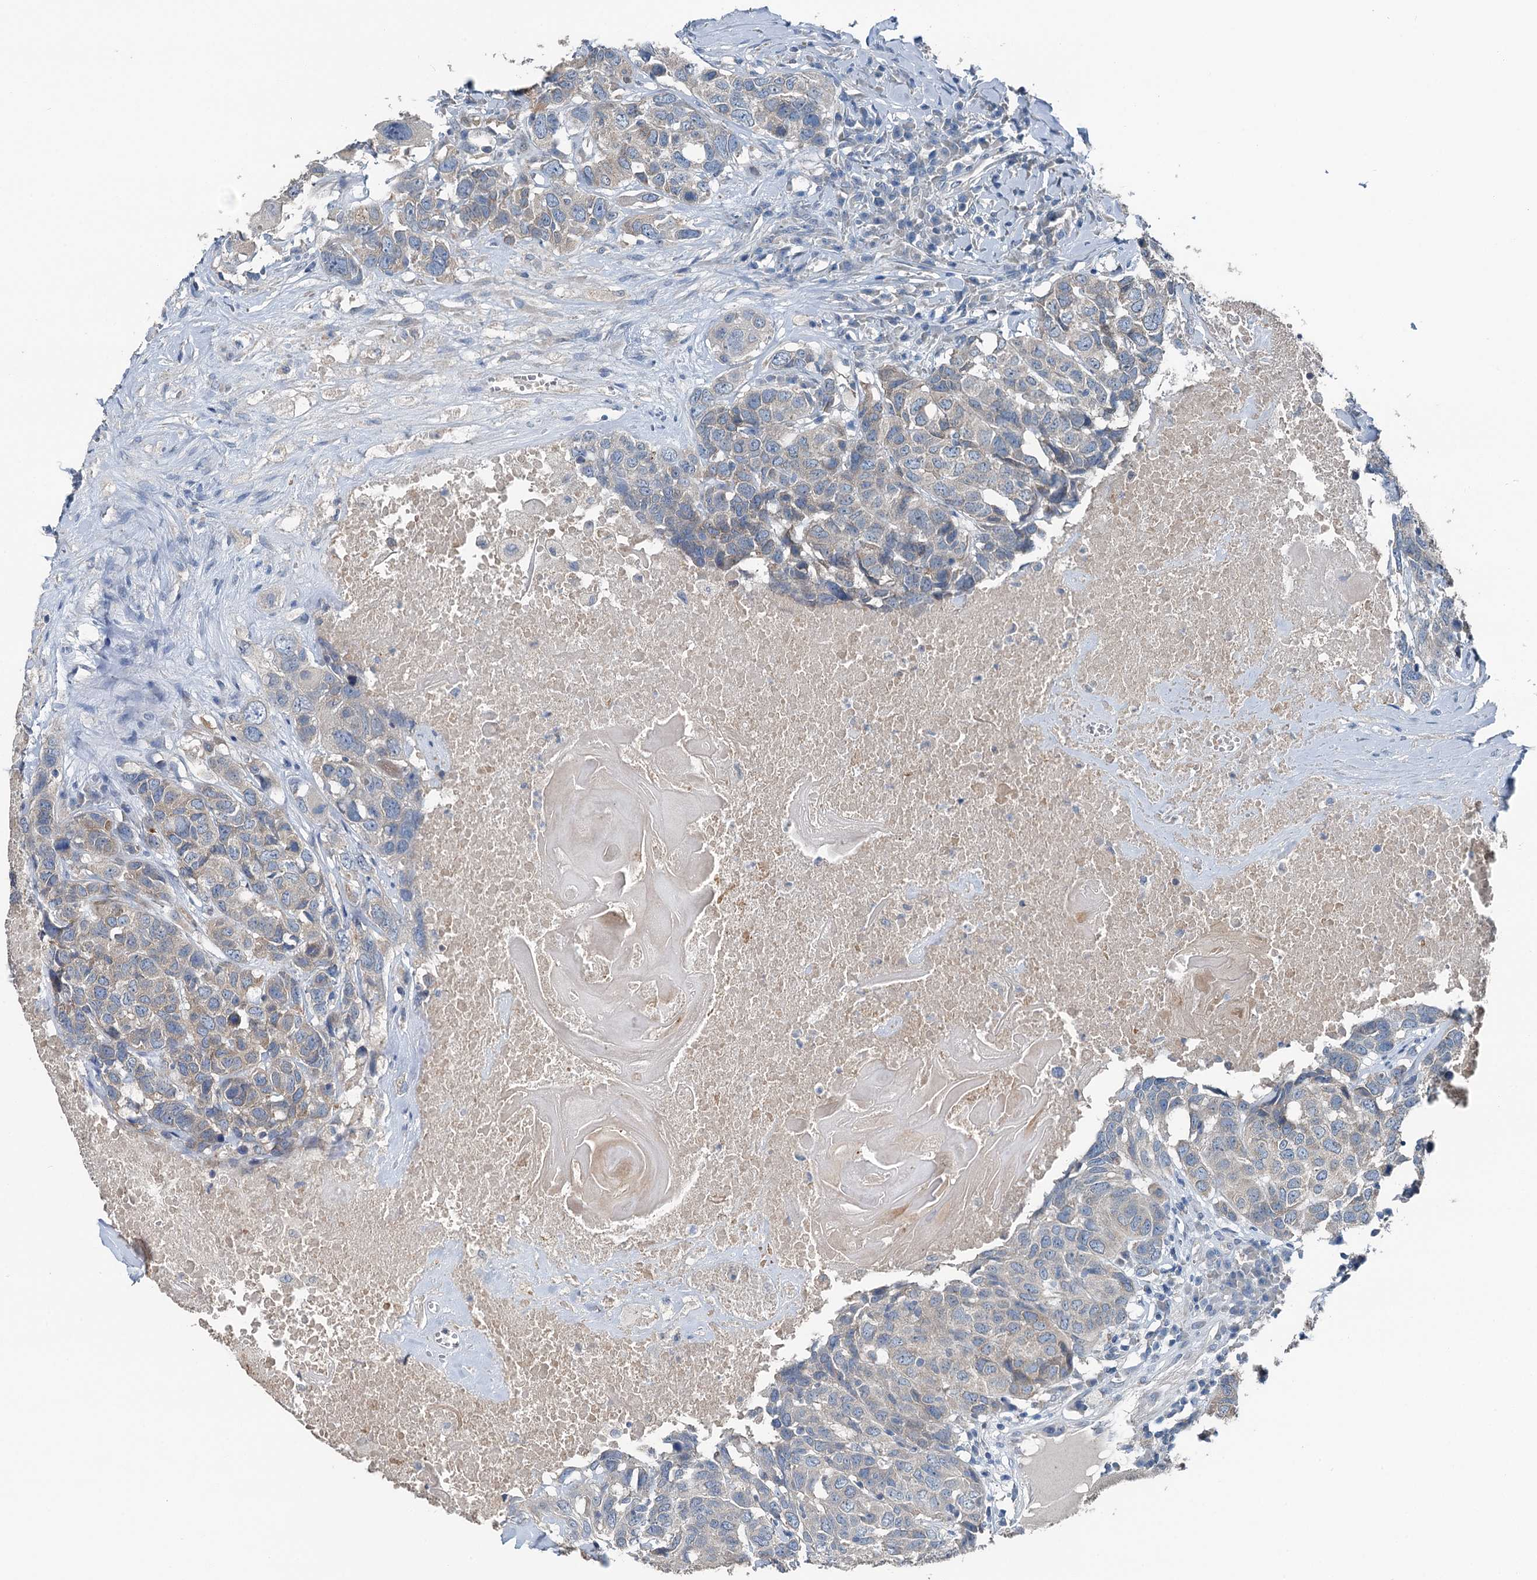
{"staining": {"intensity": "weak", "quantity": "<25%", "location": "cytoplasmic/membranous"}, "tissue": "head and neck cancer", "cell_type": "Tumor cells", "image_type": "cancer", "snomed": [{"axis": "morphology", "description": "Squamous cell carcinoma, NOS"}, {"axis": "topography", "description": "Head-Neck"}], "caption": "Immunohistochemistry (IHC) histopathology image of head and neck cancer (squamous cell carcinoma) stained for a protein (brown), which displays no expression in tumor cells.", "gene": "C6orf120", "patient": {"sex": "male", "age": 66}}